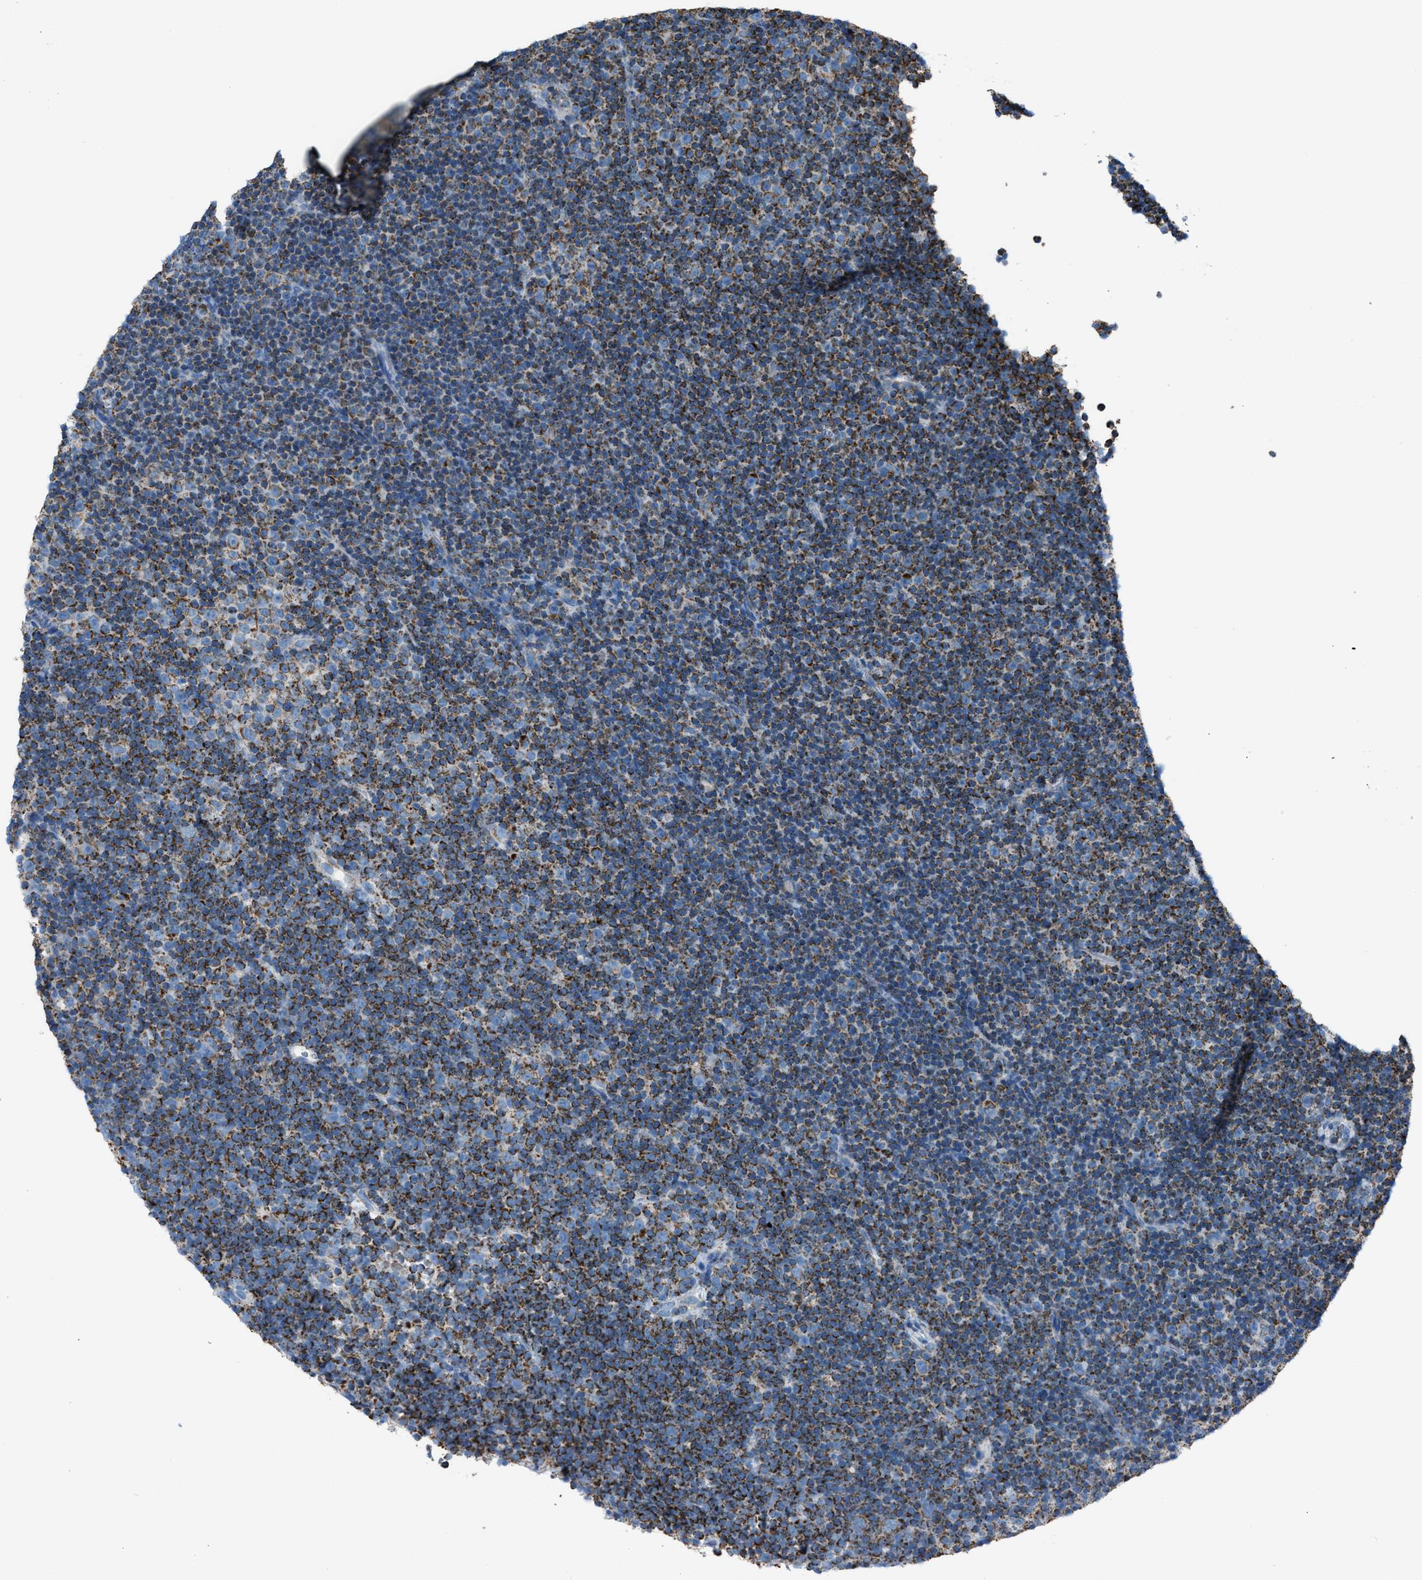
{"staining": {"intensity": "moderate", "quantity": ">75%", "location": "cytoplasmic/membranous"}, "tissue": "lymphoma", "cell_type": "Tumor cells", "image_type": "cancer", "snomed": [{"axis": "morphology", "description": "Malignant lymphoma, non-Hodgkin's type, Low grade"}, {"axis": "topography", "description": "Lymph node"}], "caption": "A high-resolution photomicrograph shows immunohistochemistry staining of malignant lymphoma, non-Hodgkin's type (low-grade), which shows moderate cytoplasmic/membranous expression in about >75% of tumor cells. (IHC, brightfield microscopy, high magnification).", "gene": "MDH2", "patient": {"sex": "female", "age": 67}}